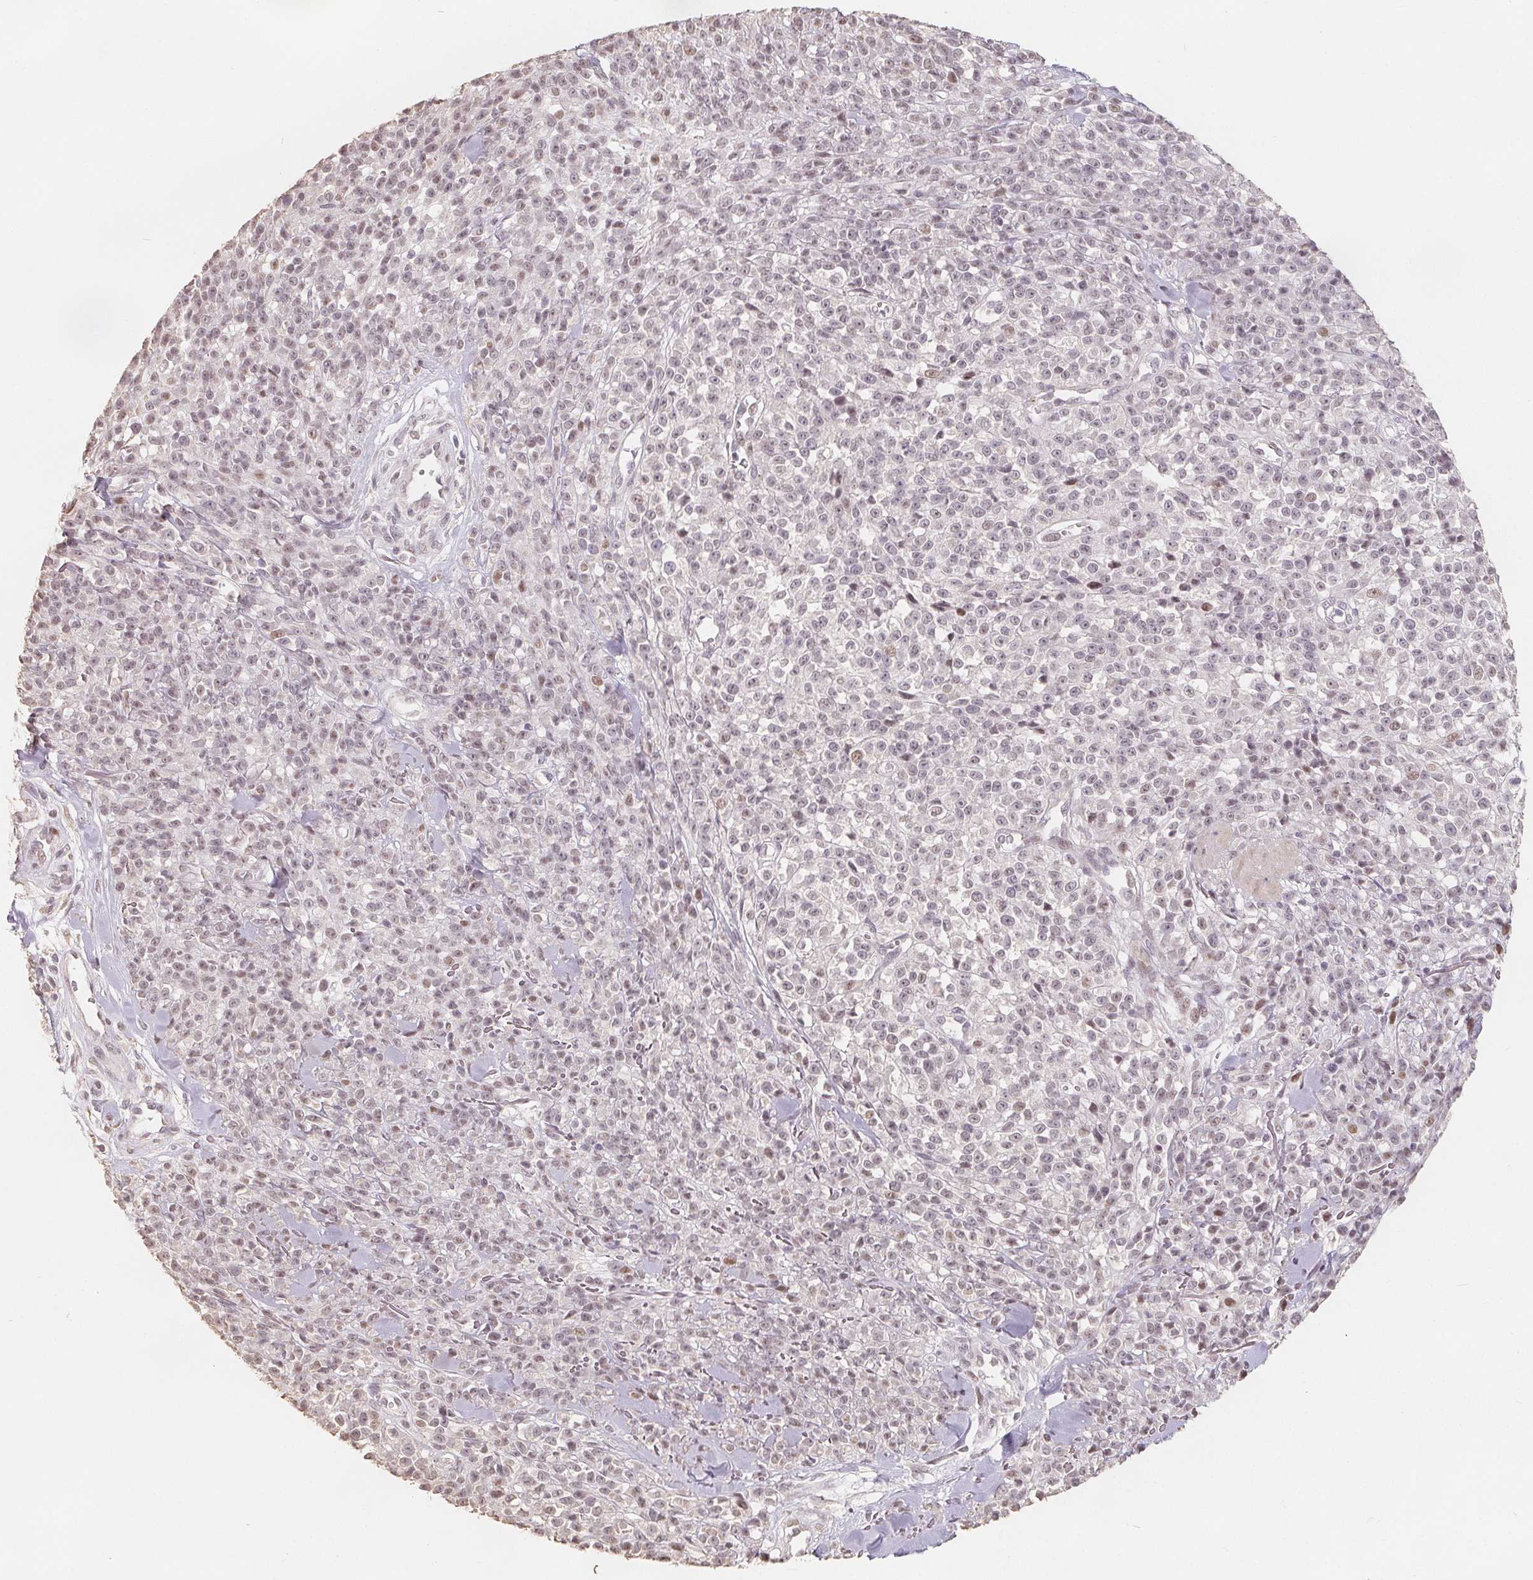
{"staining": {"intensity": "negative", "quantity": "none", "location": "none"}, "tissue": "melanoma", "cell_type": "Tumor cells", "image_type": "cancer", "snomed": [{"axis": "morphology", "description": "Malignant melanoma, NOS"}, {"axis": "topography", "description": "Skin"}, {"axis": "topography", "description": "Skin of trunk"}], "caption": "High magnification brightfield microscopy of malignant melanoma stained with DAB (brown) and counterstained with hematoxylin (blue): tumor cells show no significant positivity. Brightfield microscopy of IHC stained with DAB (3,3'-diaminobenzidine) (brown) and hematoxylin (blue), captured at high magnification.", "gene": "CCDC138", "patient": {"sex": "male", "age": 74}}